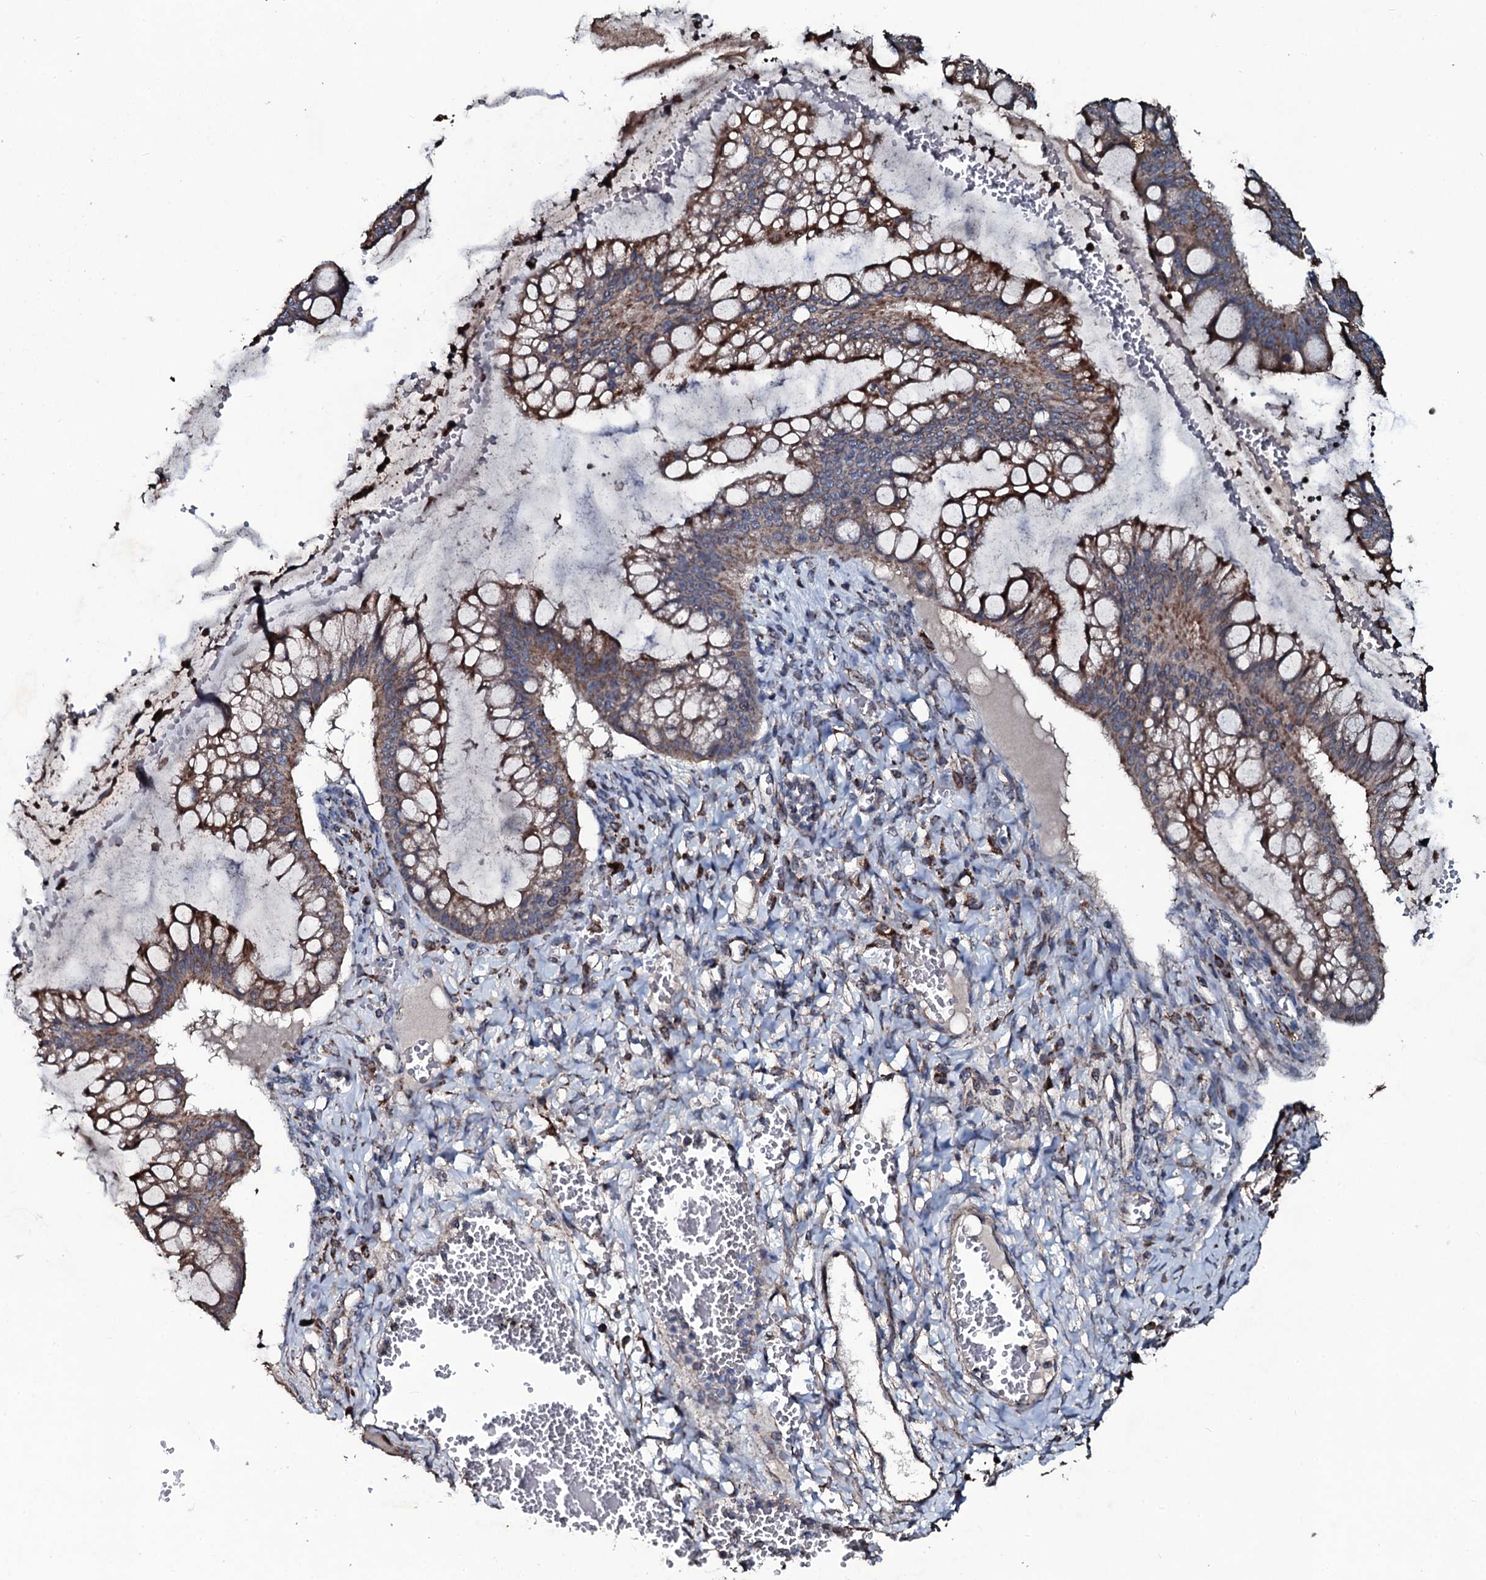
{"staining": {"intensity": "moderate", "quantity": ">75%", "location": "cytoplasmic/membranous"}, "tissue": "ovarian cancer", "cell_type": "Tumor cells", "image_type": "cancer", "snomed": [{"axis": "morphology", "description": "Cystadenocarcinoma, mucinous, NOS"}, {"axis": "topography", "description": "Ovary"}], "caption": "Ovarian cancer stained for a protein shows moderate cytoplasmic/membranous positivity in tumor cells. The staining was performed using DAB (3,3'-diaminobenzidine) to visualize the protein expression in brown, while the nuclei were stained in blue with hematoxylin (Magnification: 20x).", "gene": "DYNC2I2", "patient": {"sex": "female", "age": 73}}